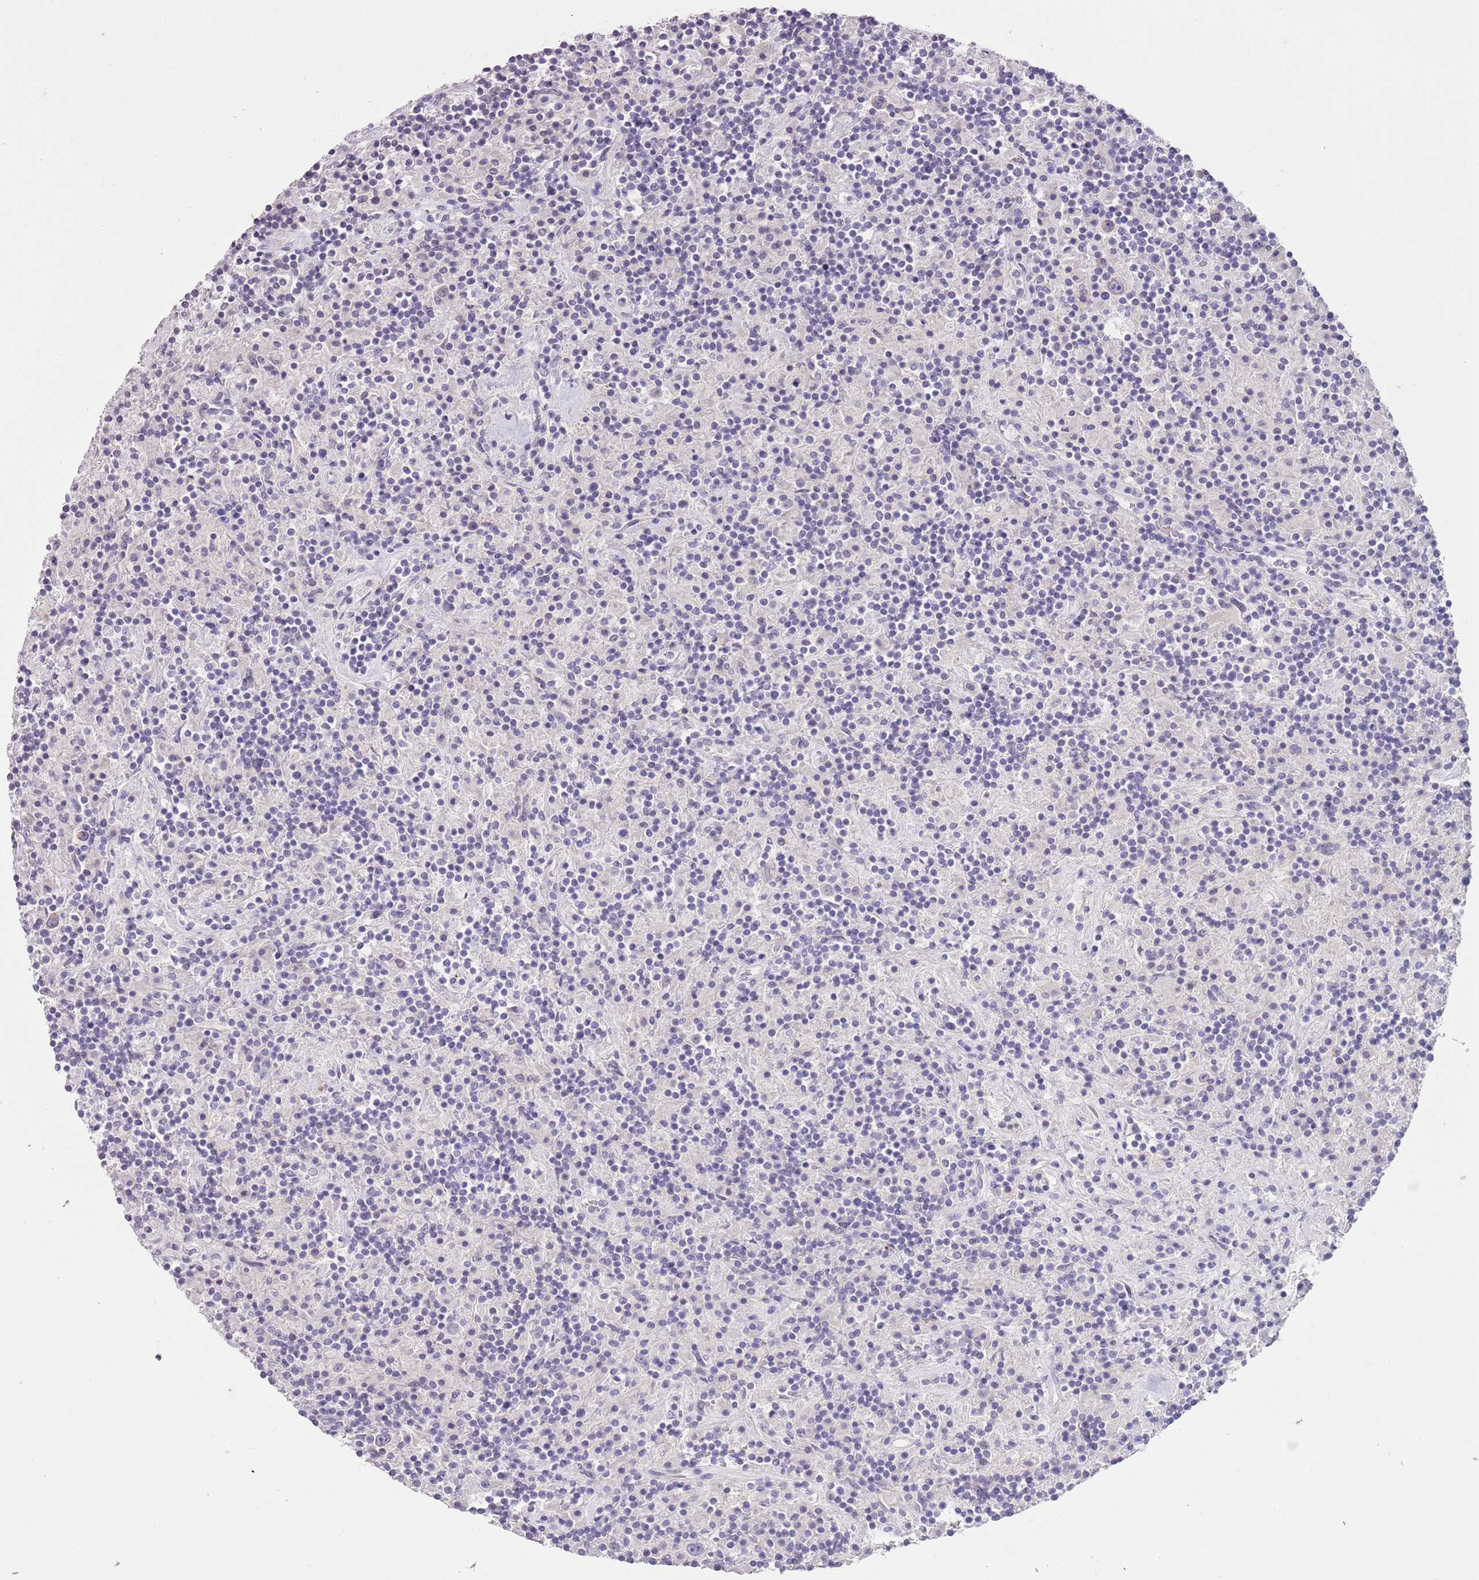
{"staining": {"intensity": "negative", "quantity": "none", "location": "none"}, "tissue": "lymphoma", "cell_type": "Tumor cells", "image_type": "cancer", "snomed": [{"axis": "morphology", "description": "Hodgkin's disease, NOS"}, {"axis": "topography", "description": "Lymph node"}], "caption": "A histopathology image of human Hodgkin's disease is negative for staining in tumor cells. (DAB immunohistochemistry visualized using brightfield microscopy, high magnification).", "gene": "SLC35E3", "patient": {"sex": "male", "age": 70}}